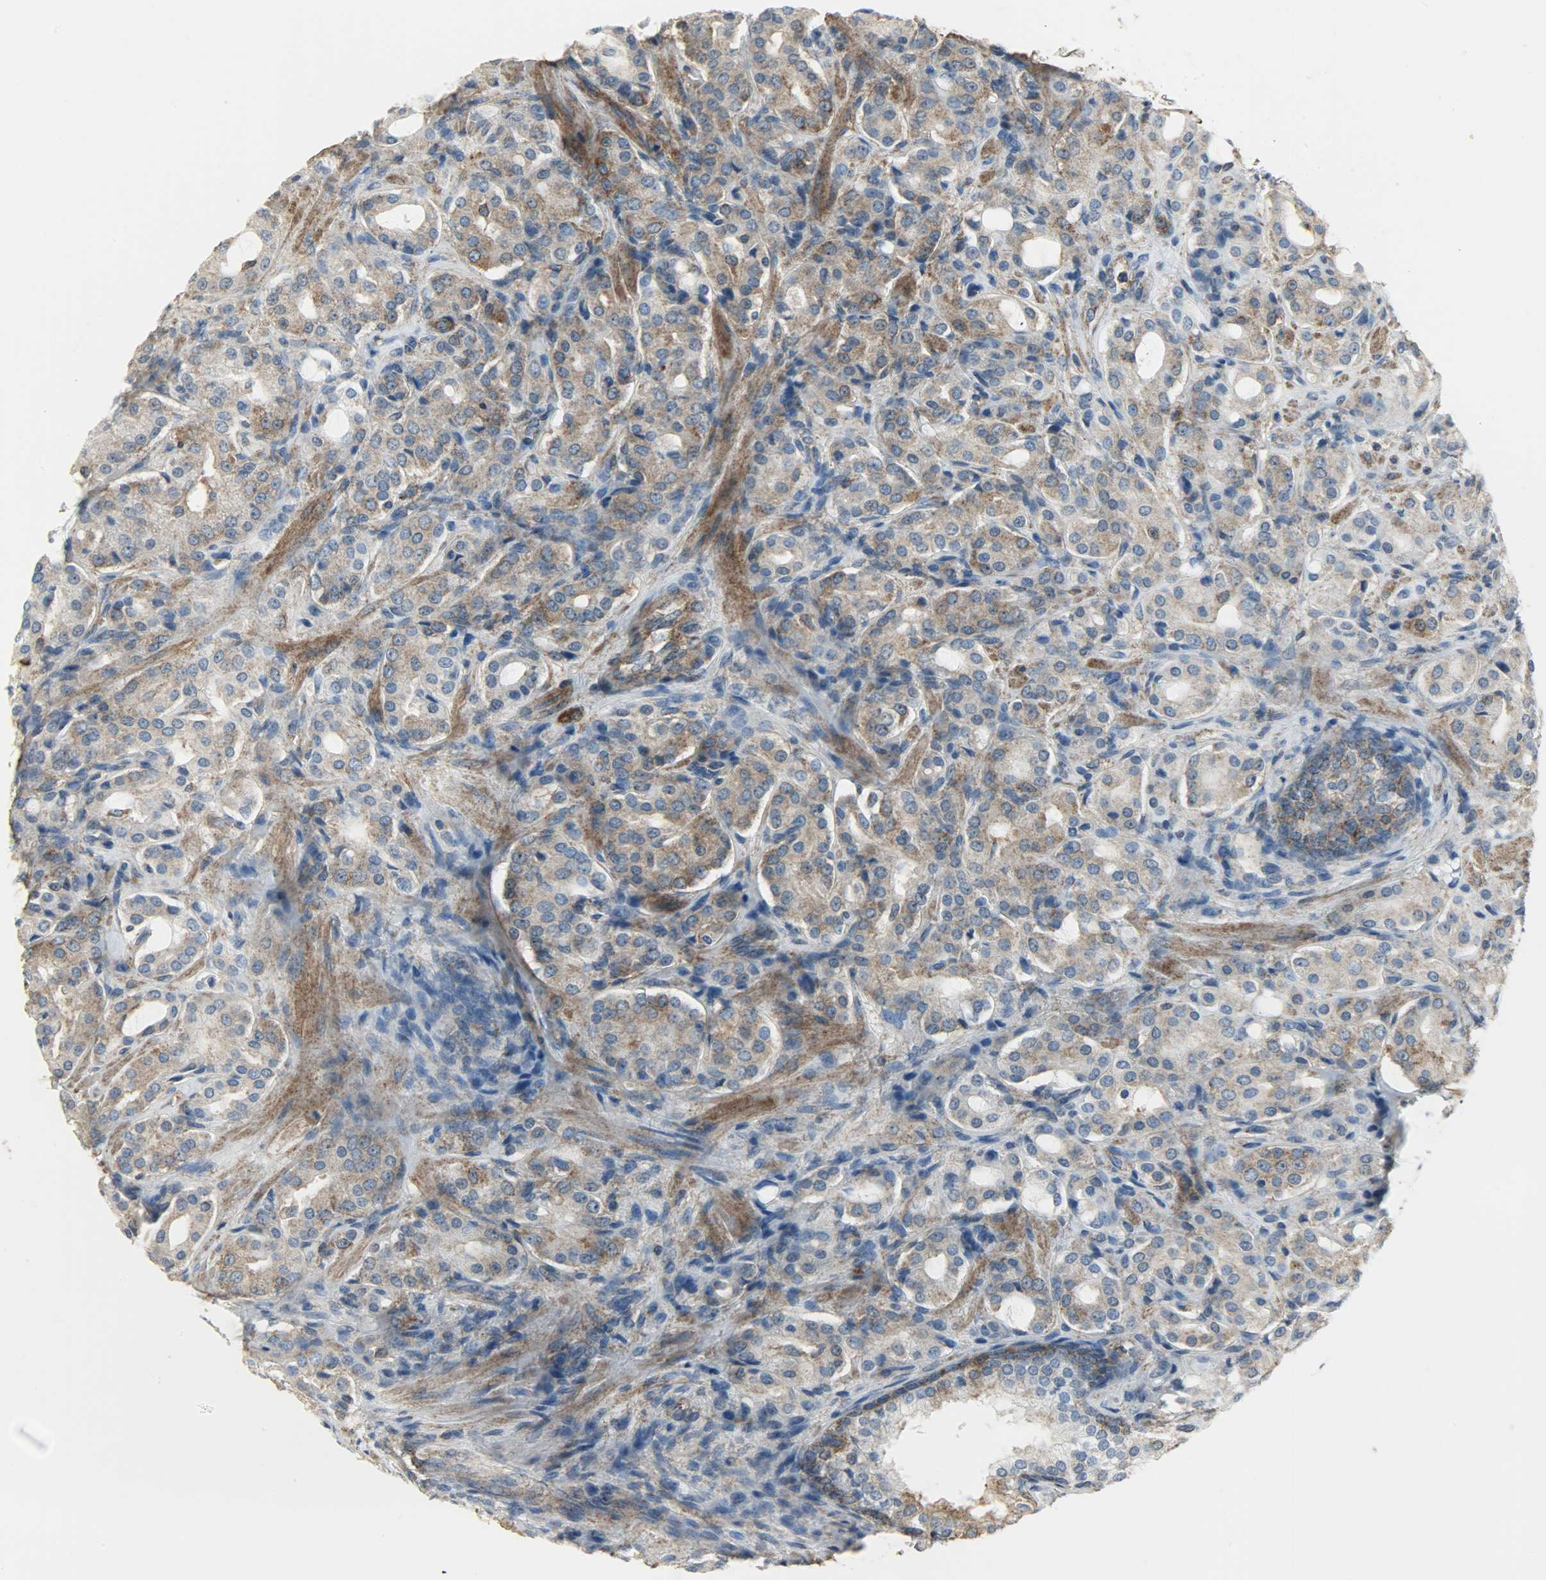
{"staining": {"intensity": "moderate", "quantity": ">75%", "location": "cytoplasmic/membranous"}, "tissue": "prostate cancer", "cell_type": "Tumor cells", "image_type": "cancer", "snomed": [{"axis": "morphology", "description": "Adenocarcinoma, High grade"}, {"axis": "topography", "description": "Prostate"}], "caption": "About >75% of tumor cells in high-grade adenocarcinoma (prostate) exhibit moderate cytoplasmic/membranous protein expression as visualized by brown immunohistochemical staining.", "gene": "DNAJA4", "patient": {"sex": "male", "age": 72}}